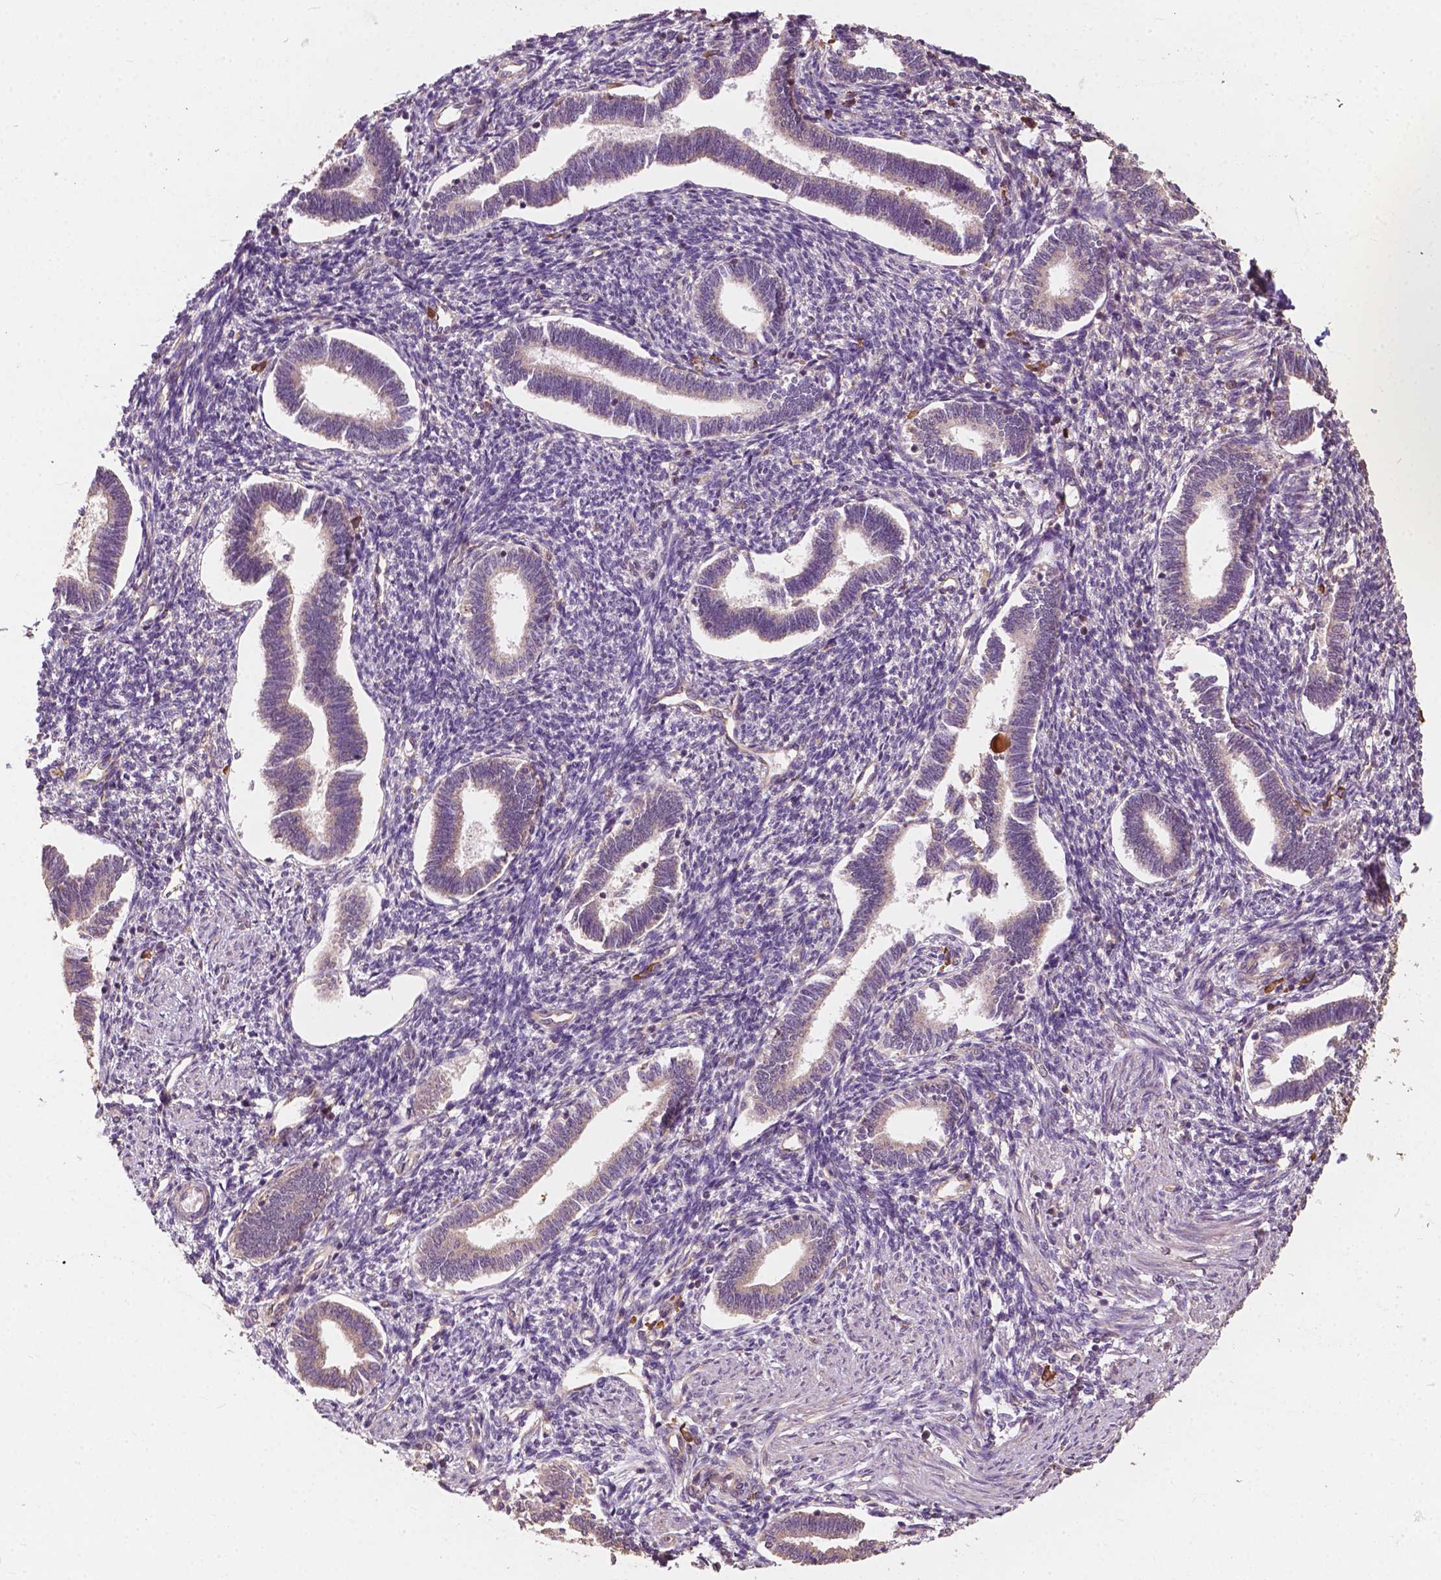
{"staining": {"intensity": "weak", "quantity": "<25%", "location": "cytoplasmic/membranous"}, "tissue": "endometrium", "cell_type": "Cells in endometrial stroma", "image_type": "normal", "snomed": [{"axis": "morphology", "description": "Normal tissue, NOS"}, {"axis": "topography", "description": "Endometrium"}], "caption": "Protein analysis of normal endometrium displays no significant staining in cells in endometrial stroma.", "gene": "G3BP1", "patient": {"sex": "female", "age": 42}}